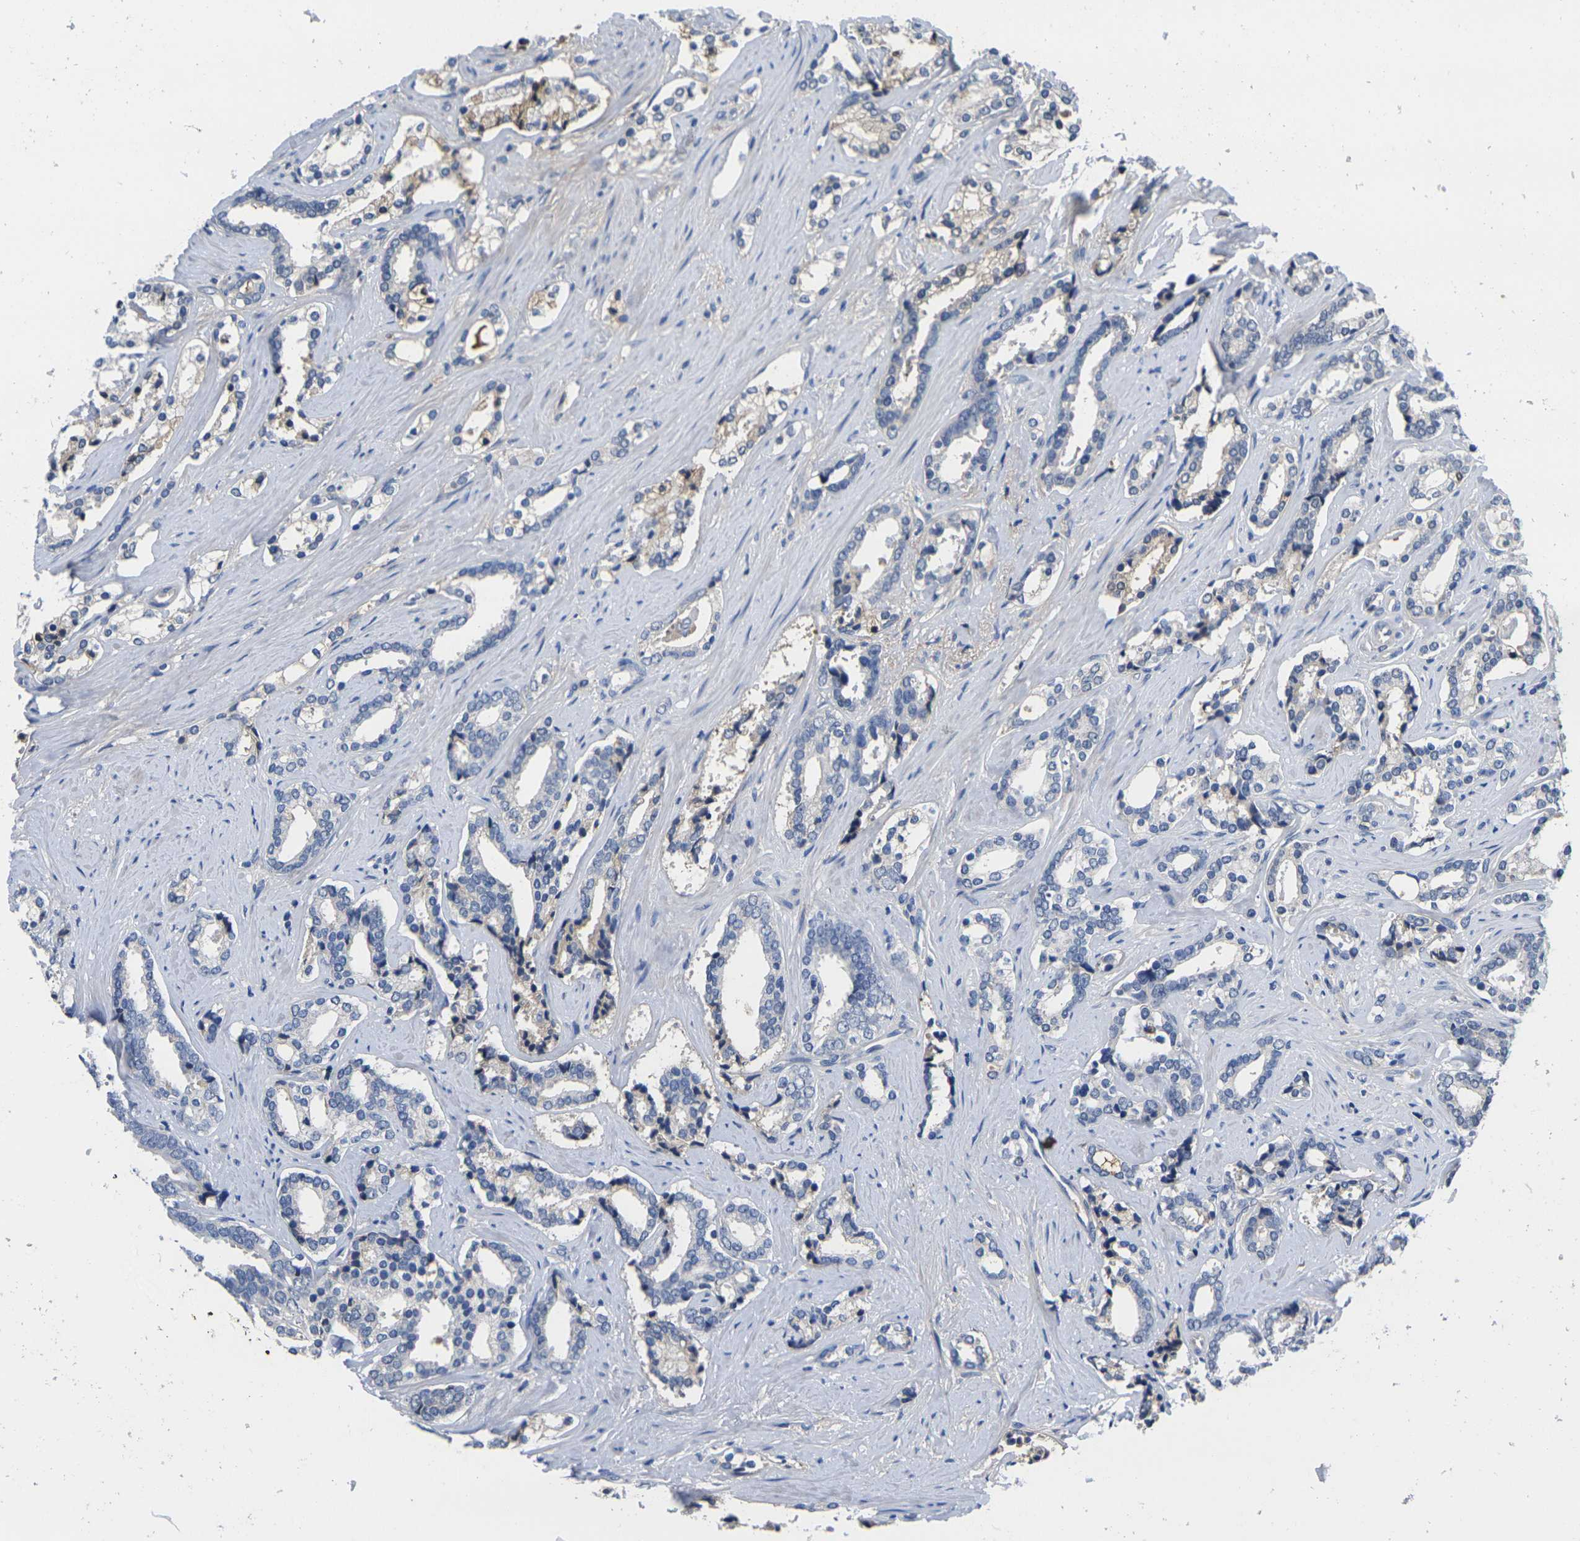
{"staining": {"intensity": "negative", "quantity": "none", "location": "none"}, "tissue": "prostate cancer", "cell_type": "Tumor cells", "image_type": "cancer", "snomed": [{"axis": "morphology", "description": "Adenocarcinoma, High grade"}, {"axis": "topography", "description": "Prostate"}], "caption": "Protein analysis of prostate high-grade adenocarcinoma shows no significant expression in tumor cells.", "gene": "GREM2", "patient": {"sex": "male", "age": 67}}